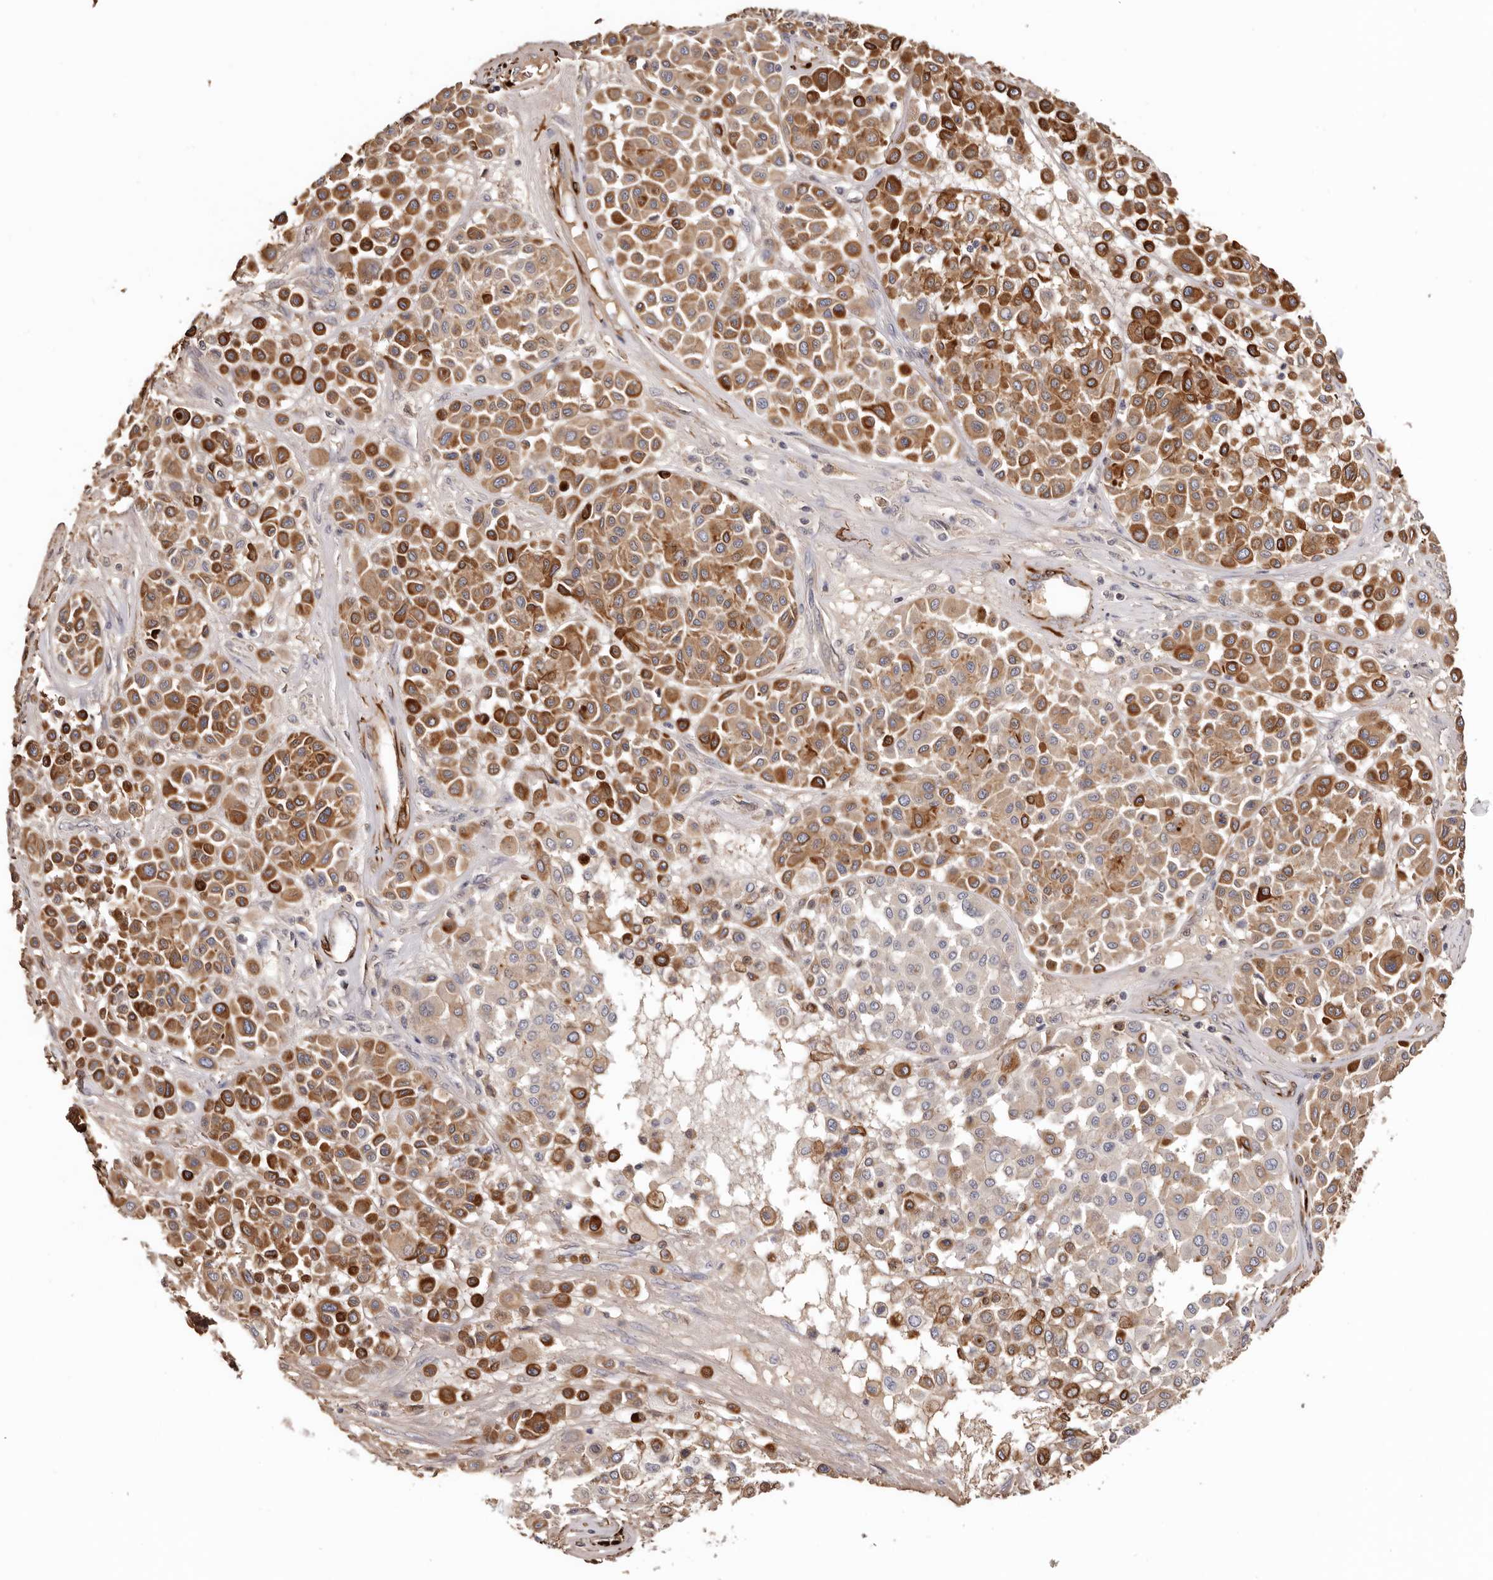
{"staining": {"intensity": "moderate", "quantity": ">75%", "location": "cytoplasmic/membranous"}, "tissue": "melanoma", "cell_type": "Tumor cells", "image_type": "cancer", "snomed": [{"axis": "morphology", "description": "Malignant melanoma, Metastatic site"}, {"axis": "topography", "description": "Soft tissue"}], "caption": "A histopathology image of human malignant melanoma (metastatic site) stained for a protein displays moderate cytoplasmic/membranous brown staining in tumor cells. (Brightfield microscopy of DAB IHC at high magnification).", "gene": "ZNF557", "patient": {"sex": "male", "age": 41}}